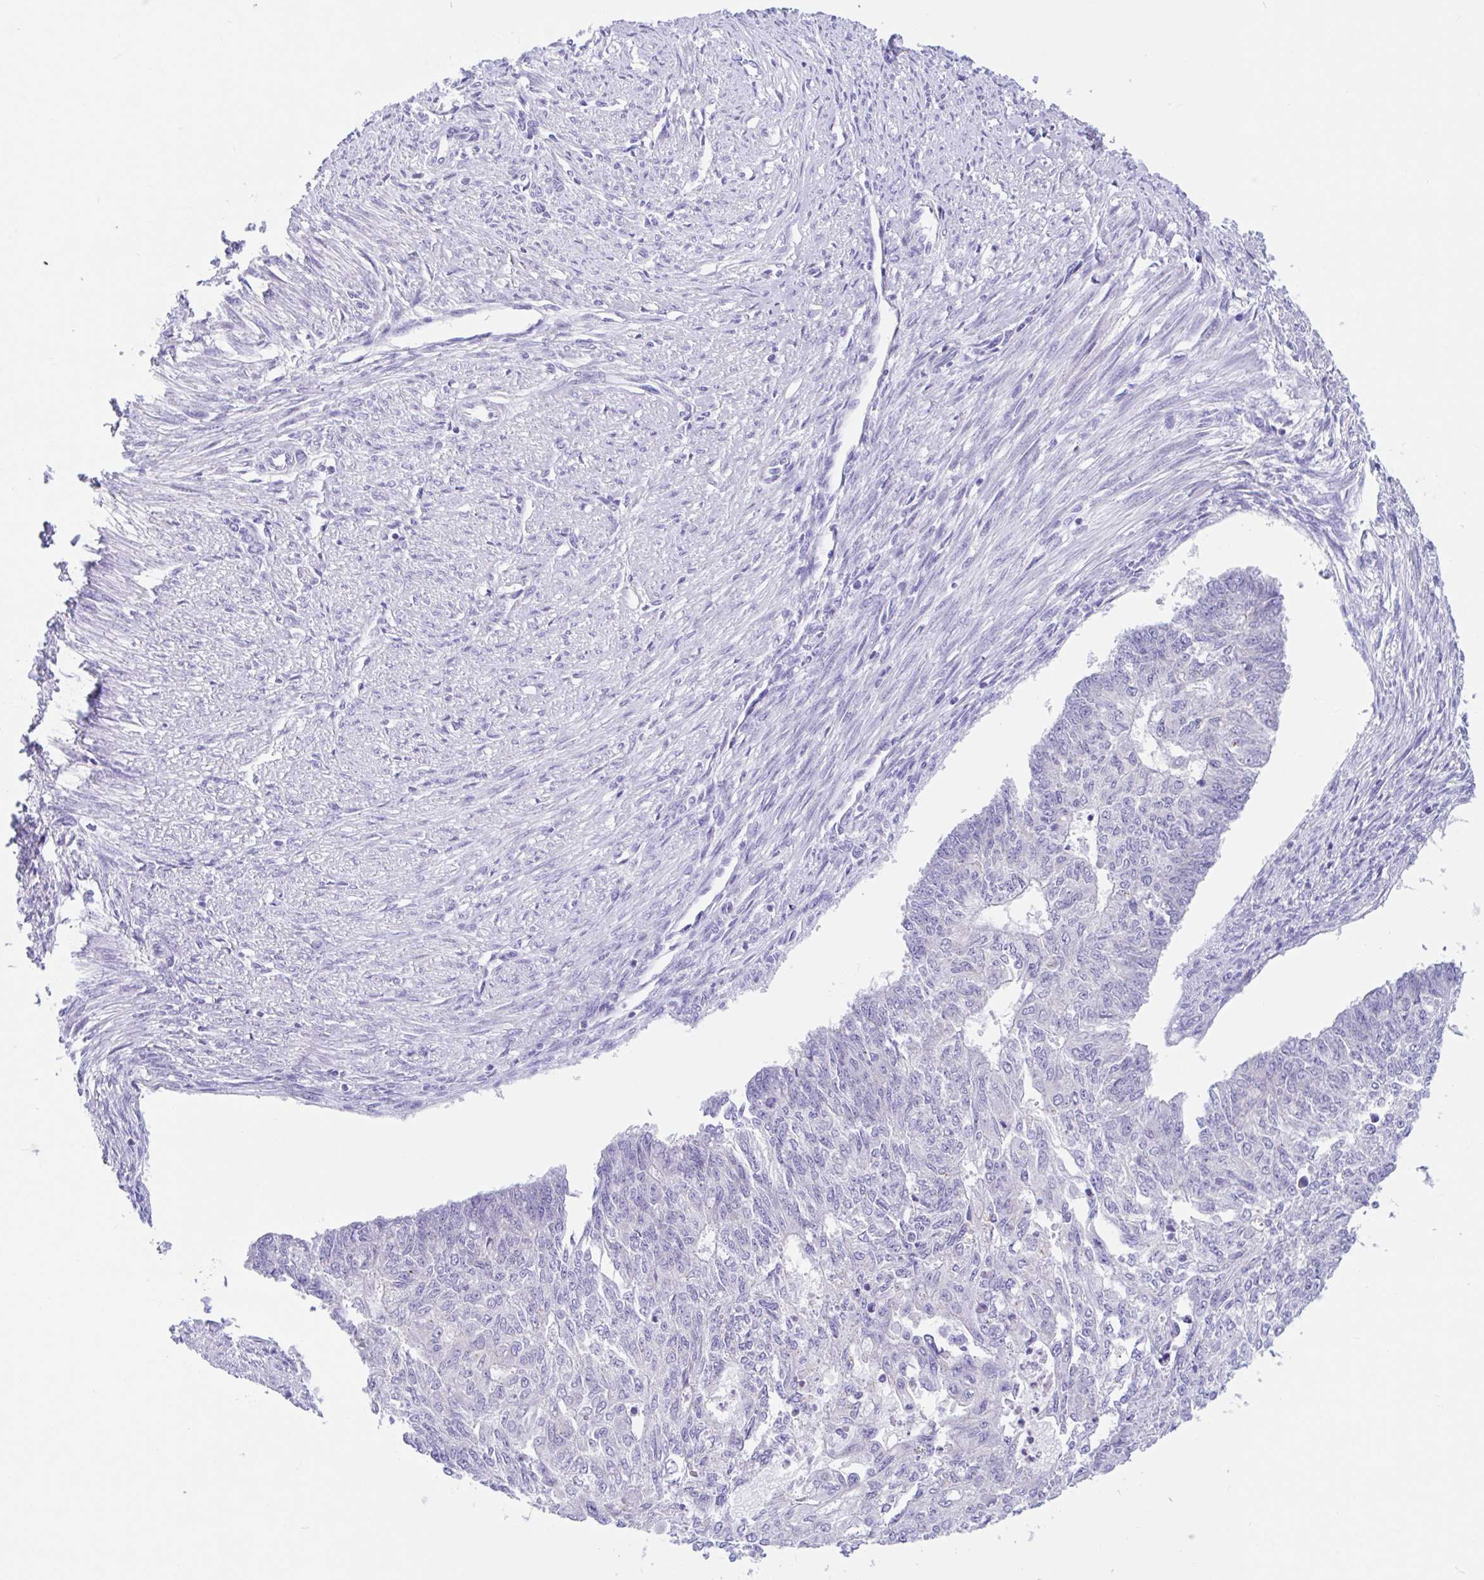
{"staining": {"intensity": "negative", "quantity": "none", "location": "none"}, "tissue": "endometrial cancer", "cell_type": "Tumor cells", "image_type": "cancer", "snomed": [{"axis": "morphology", "description": "Adenocarcinoma, NOS"}, {"axis": "topography", "description": "Endometrium"}], "caption": "Protein analysis of adenocarcinoma (endometrial) shows no significant positivity in tumor cells.", "gene": "OR6N2", "patient": {"sex": "female", "age": 32}}